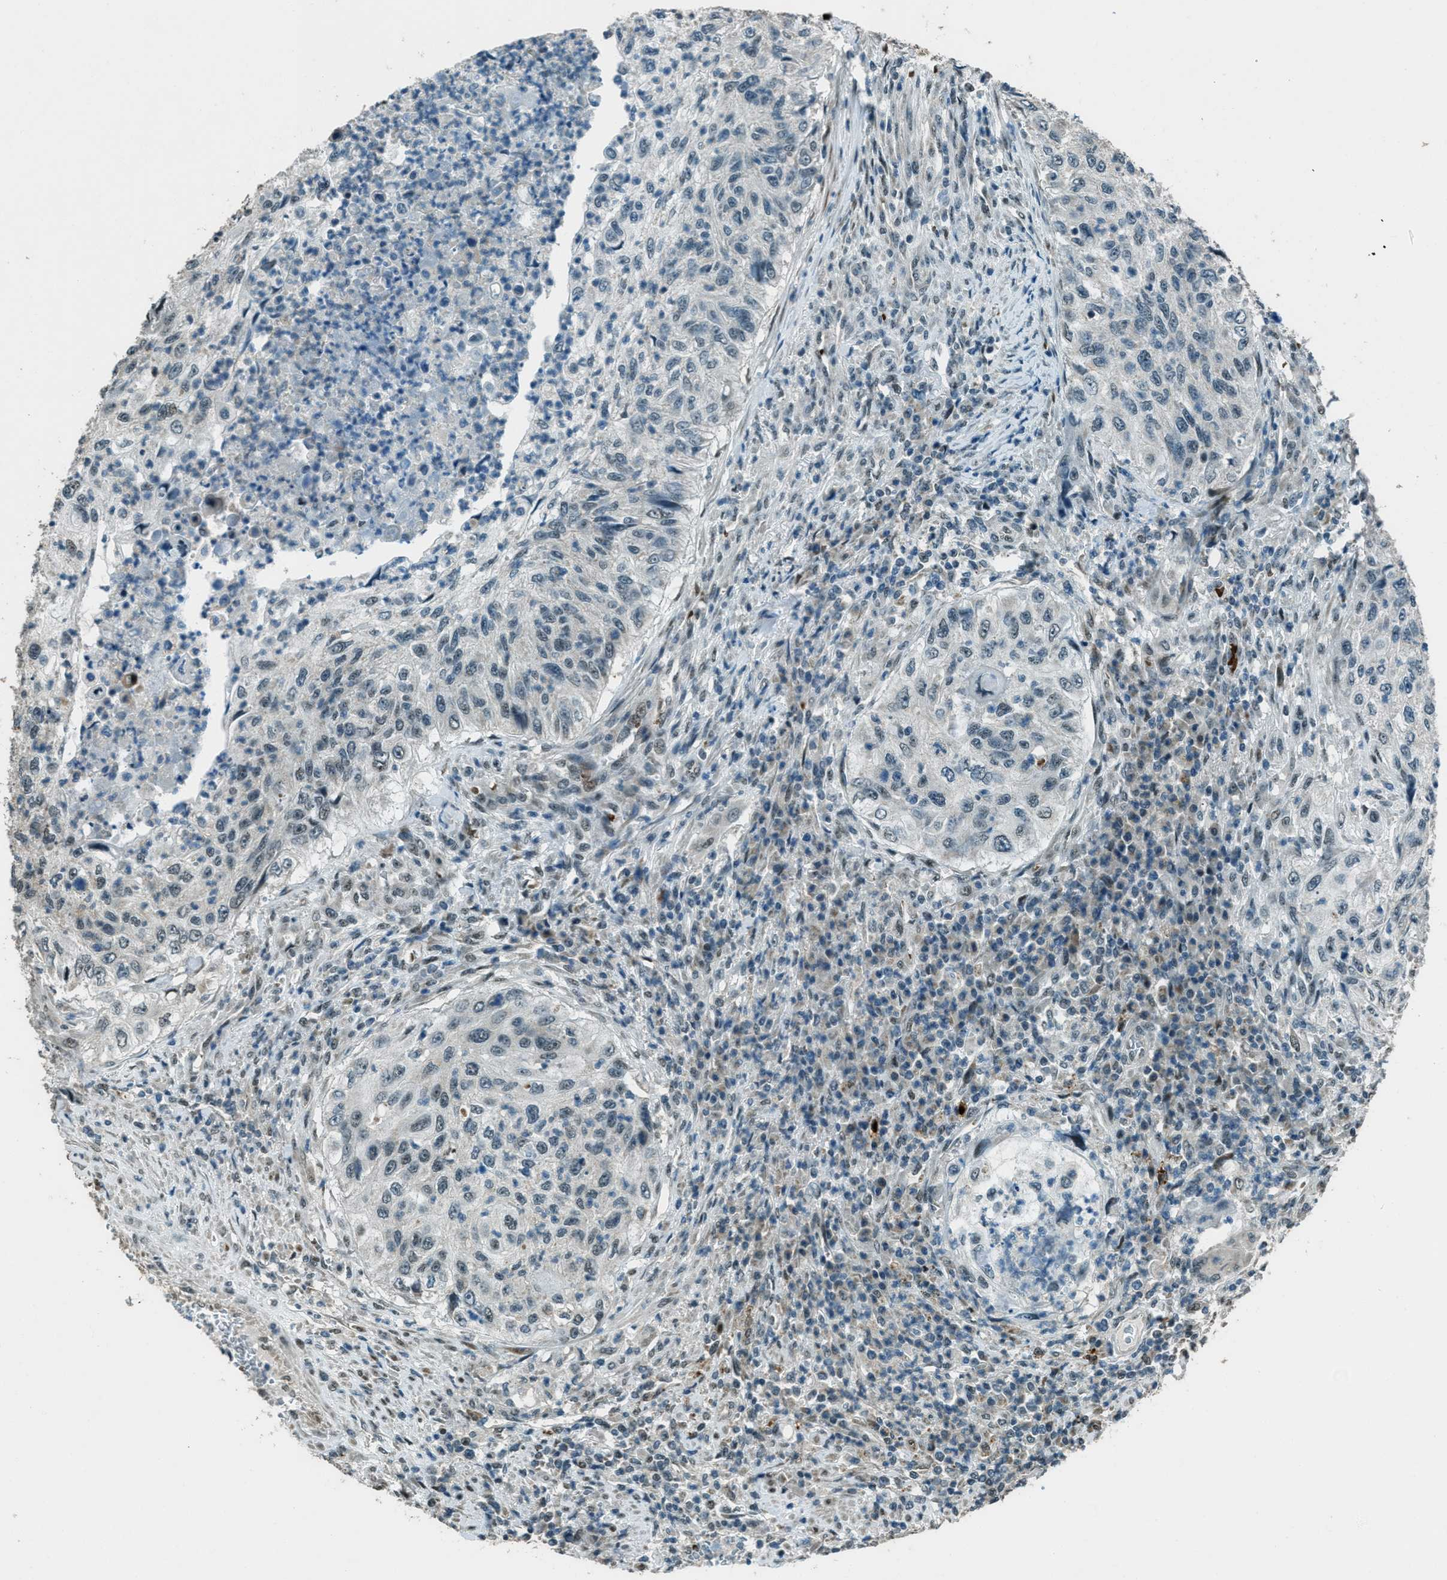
{"staining": {"intensity": "negative", "quantity": "none", "location": "none"}, "tissue": "urothelial cancer", "cell_type": "Tumor cells", "image_type": "cancer", "snomed": [{"axis": "morphology", "description": "Urothelial carcinoma, High grade"}, {"axis": "topography", "description": "Urinary bladder"}], "caption": "This is an immunohistochemistry (IHC) photomicrograph of urothelial cancer. There is no expression in tumor cells.", "gene": "TARDBP", "patient": {"sex": "female", "age": 60}}